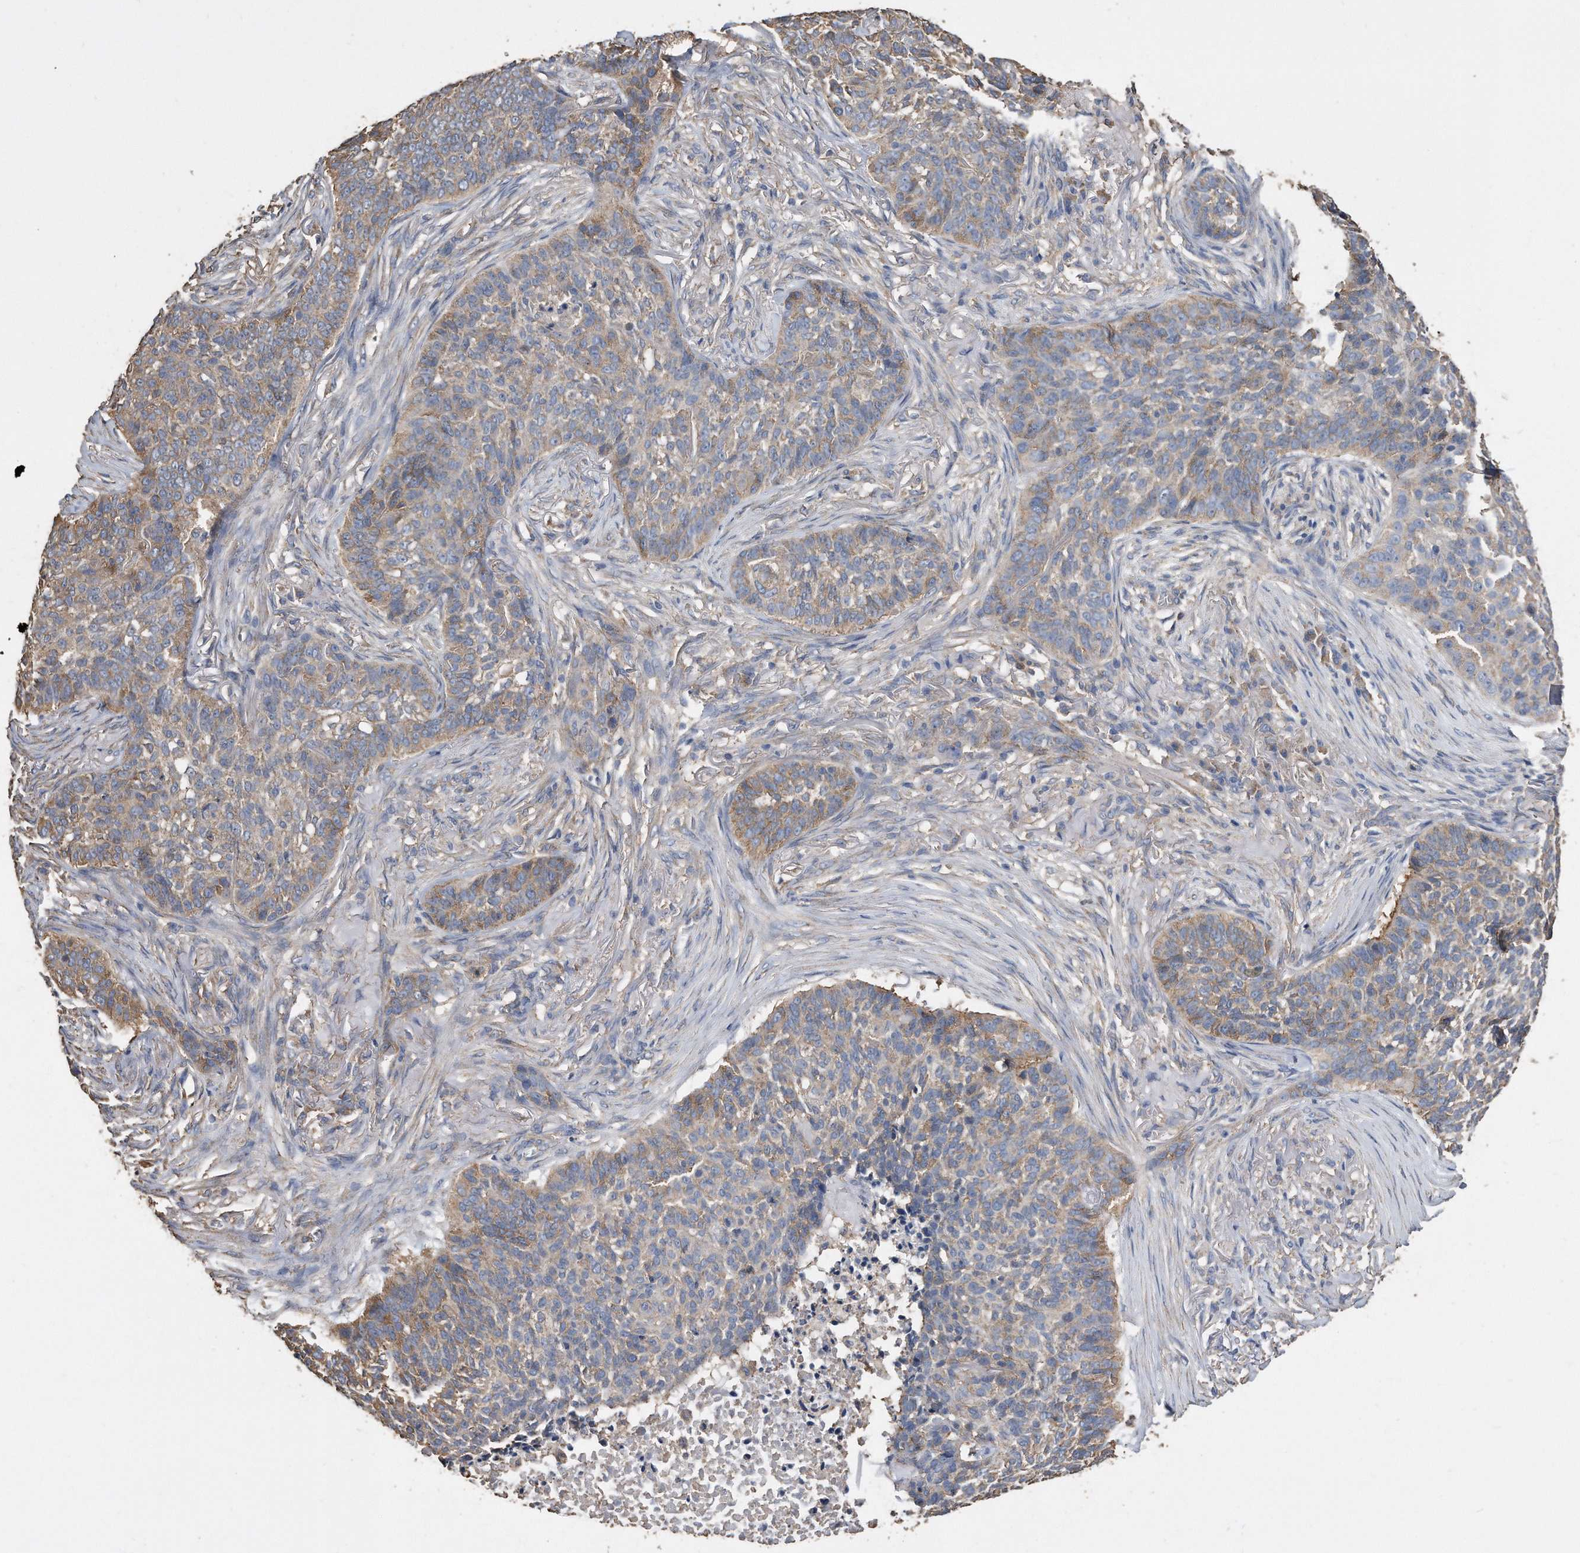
{"staining": {"intensity": "weak", "quantity": ">75%", "location": "cytoplasmic/membranous"}, "tissue": "skin cancer", "cell_type": "Tumor cells", "image_type": "cancer", "snomed": [{"axis": "morphology", "description": "Basal cell carcinoma"}, {"axis": "topography", "description": "Skin"}], "caption": "DAB (3,3'-diaminobenzidine) immunohistochemical staining of skin basal cell carcinoma shows weak cytoplasmic/membranous protein expression in approximately >75% of tumor cells.", "gene": "CDCP1", "patient": {"sex": "male", "age": 85}}